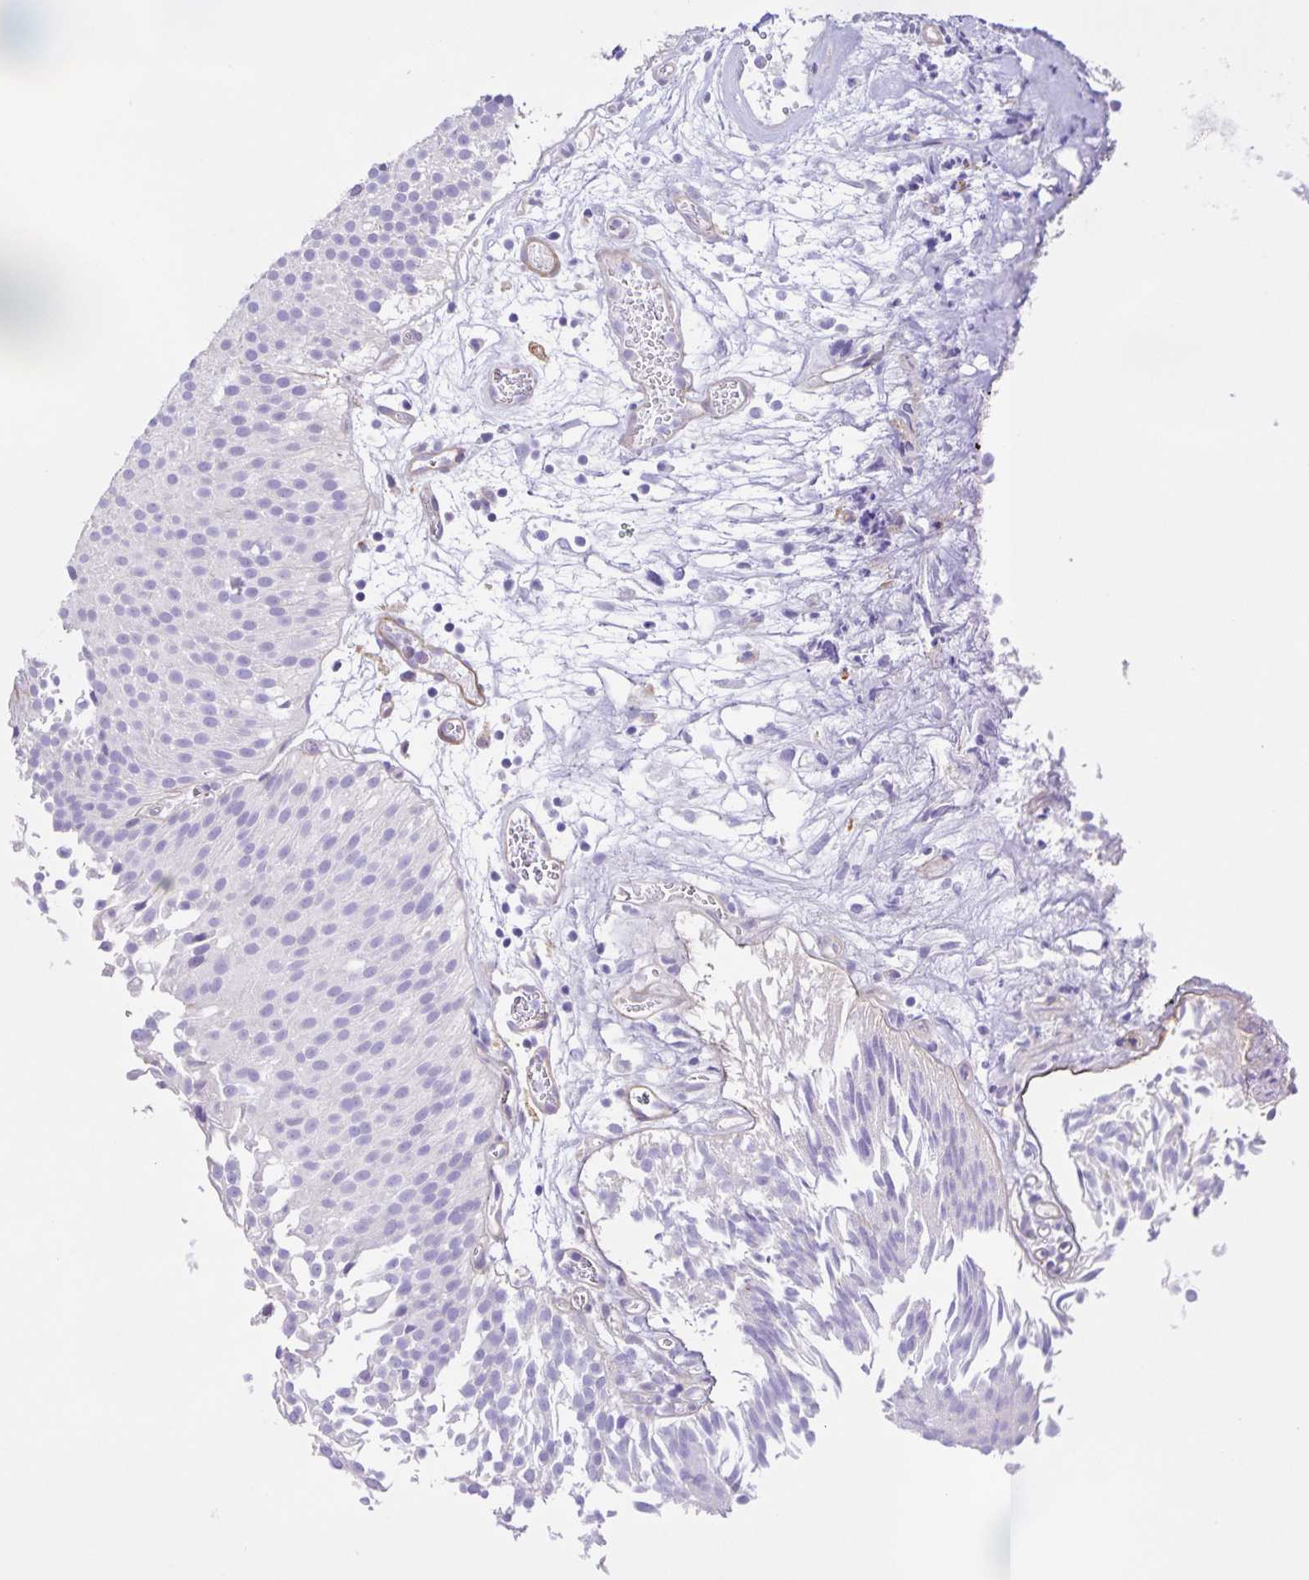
{"staining": {"intensity": "negative", "quantity": "none", "location": "none"}, "tissue": "urothelial cancer", "cell_type": "Tumor cells", "image_type": "cancer", "snomed": [{"axis": "morphology", "description": "Urothelial carcinoma, Low grade"}, {"axis": "topography", "description": "Urinary bladder"}], "caption": "IHC of human urothelial cancer displays no expression in tumor cells.", "gene": "BOLL", "patient": {"sex": "male", "age": 80}}